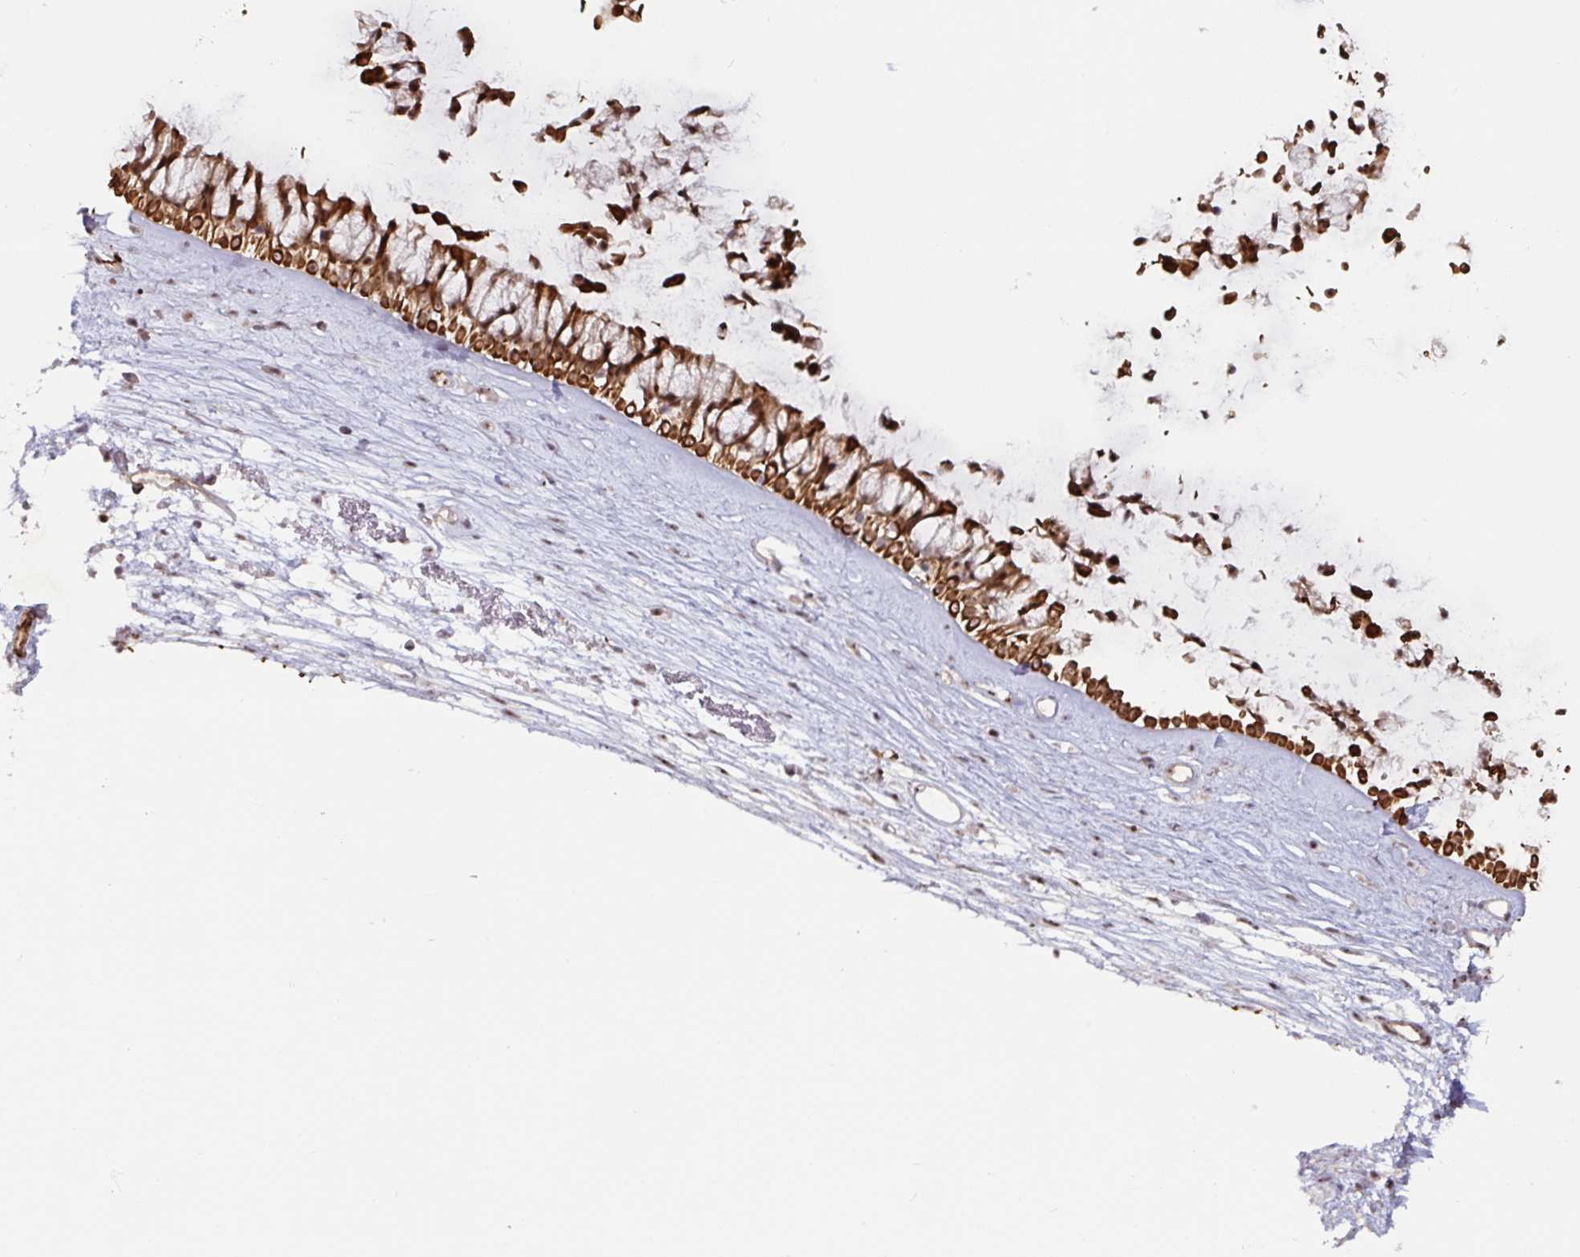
{"staining": {"intensity": "strong", "quantity": ">75%", "location": "cytoplasmic/membranous"}, "tissue": "nasopharynx", "cell_type": "Respiratory epithelial cells", "image_type": "normal", "snomed": [{"axis": "morphology", "description": "Normal tissue, NOS"}, {"axis": "topography", "description": "Nasopharynx"}], "caption": "Immunohistochemistry (IHC) (DAB) staining of unremarkable nasopharynx reveals strong cytoplasmic/membranous protein positivity in about >75% of respiratory epithelial cells. (Stains: DAB (3,3'-diaminobenzidine) in brown, nuclei in blue, Microscopy: brightfield microscopy at high magnification).", "gene": "NLRP13", "patient": {"sex": "female", "age": 75}}